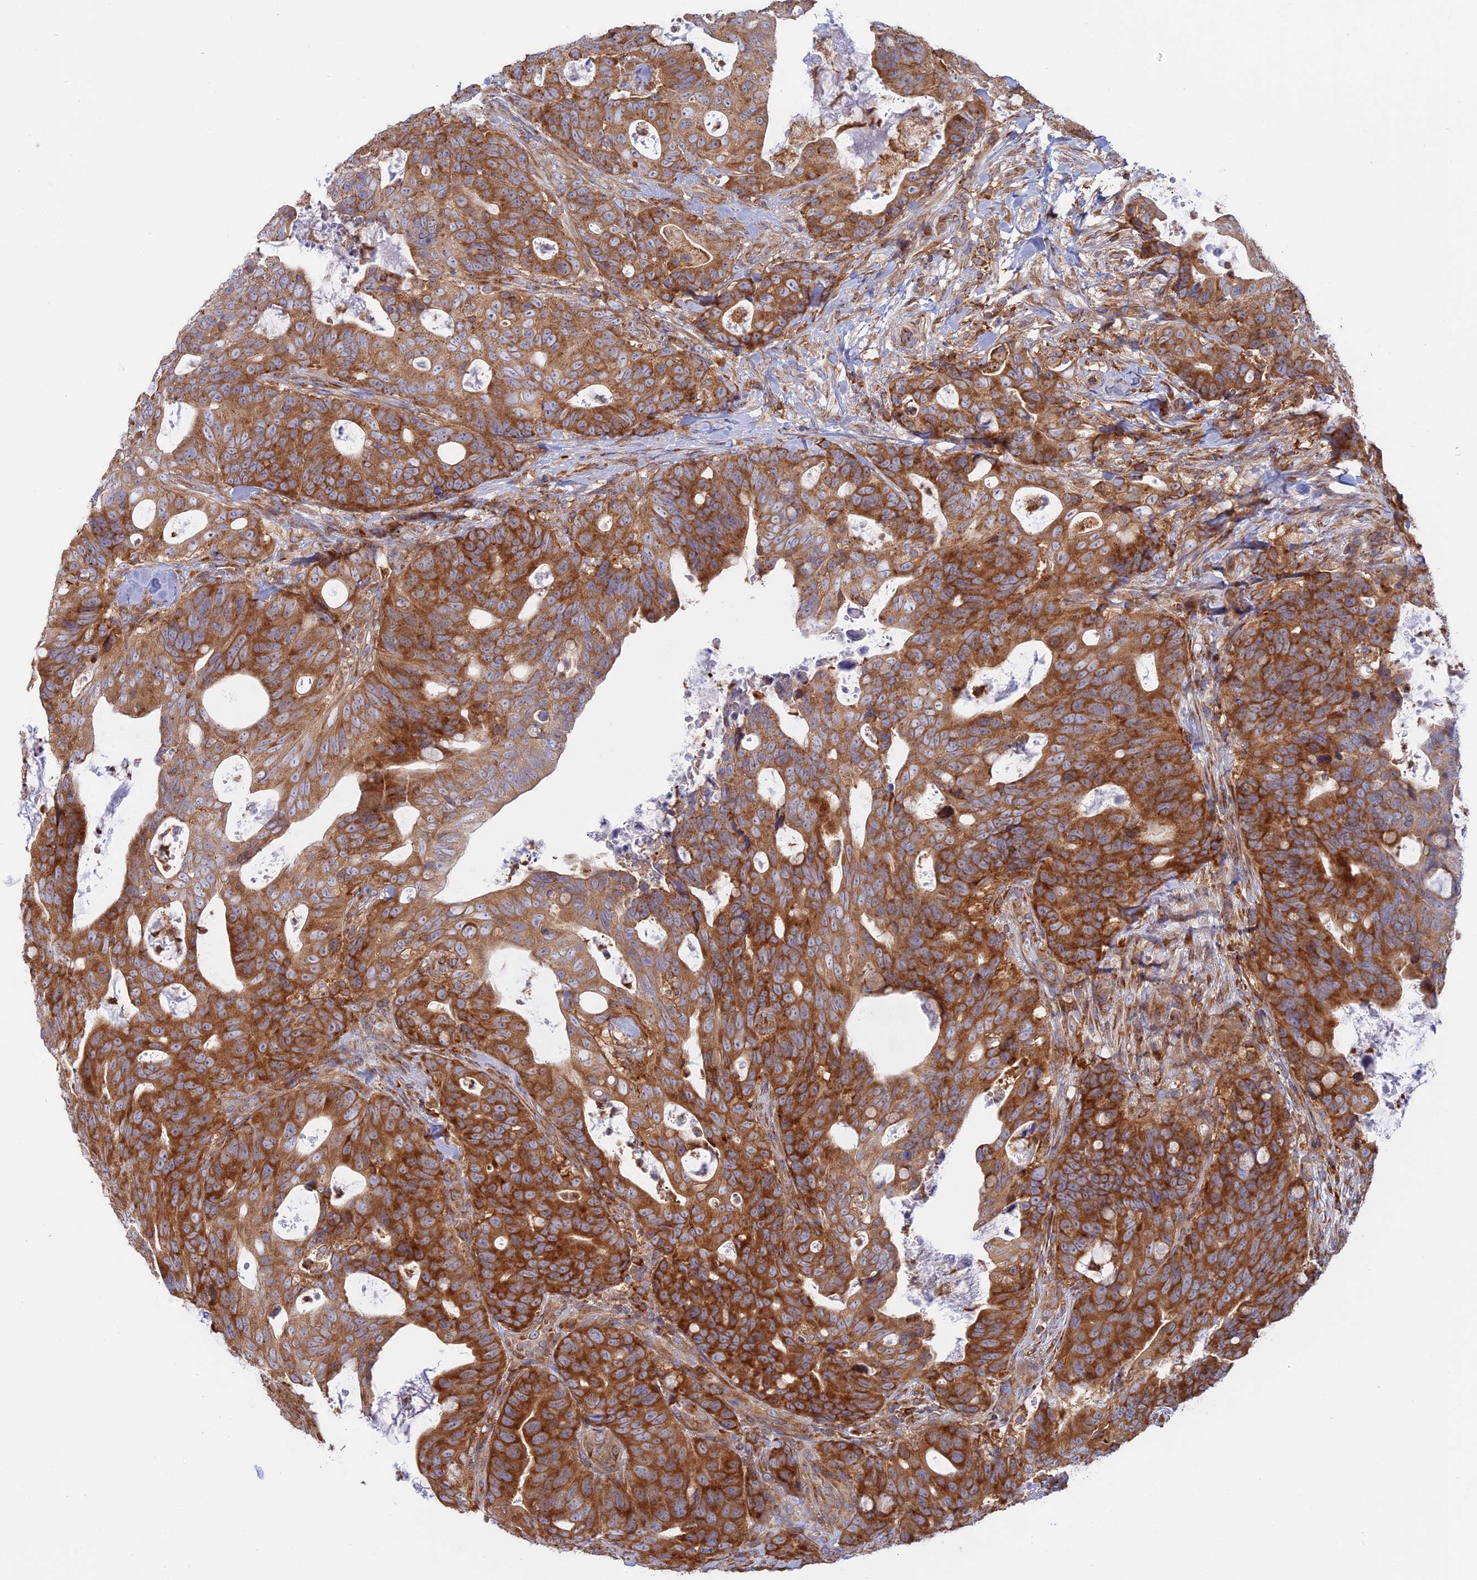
{"staining": {"intensity": "strong", "quantity": ">75%", "location": "cytoplasmic/membranous"}, "tissue": "colorectal cancer", "cell_type": "Tumor cells", "image_type": "cancer", "snomed": [{"axis": "morphology", "description": "Adenocarcinoma, NOS"}, {"axis": "topography", "description": "Colon"}], "caption": "Immunohistochemical staining of colorectal cancer exhibits high levels of strong cytoplasmic/membranous protein positivity in about >75% of tumor cells.", "gene": "GMIP", "patient": {"sex": "female", "age": 82}}